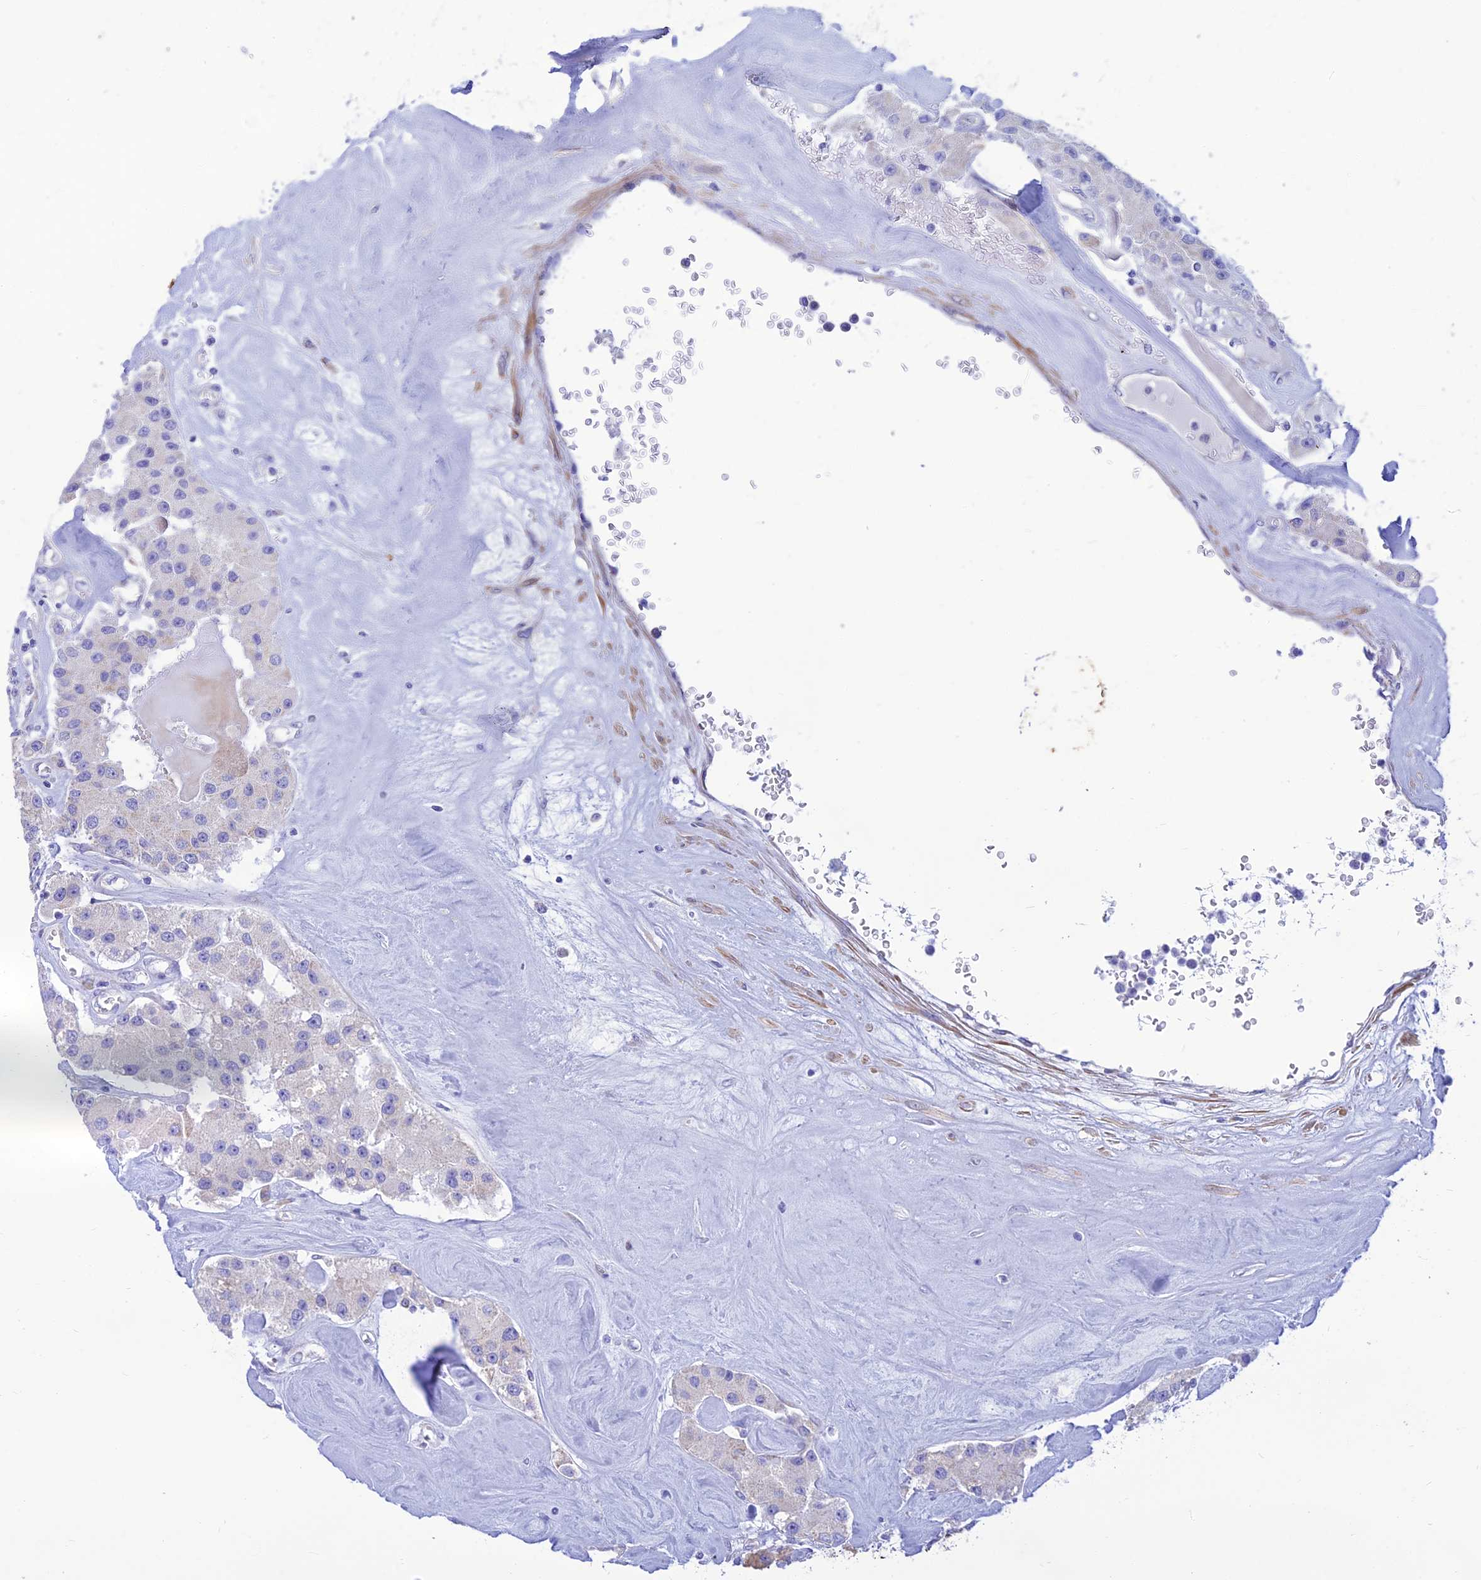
{"staining": {"intensity": "negative", "quantity": "none", "location": "none"}, "tissue": "carcinoid", "cell_type": "Tumor cells", "image_type": "cancer", "snomed": [{"axis": "morphology", "description": "Carcinoid, malignant, NOS"}, {"axis": "topography", "description": "Pancreas"}], "caption": "There is no significant positivity in tumor cells of carcinoid (malignant).", "gene": "FAM186B", "patient": {"sex": "male", "age": 41}}